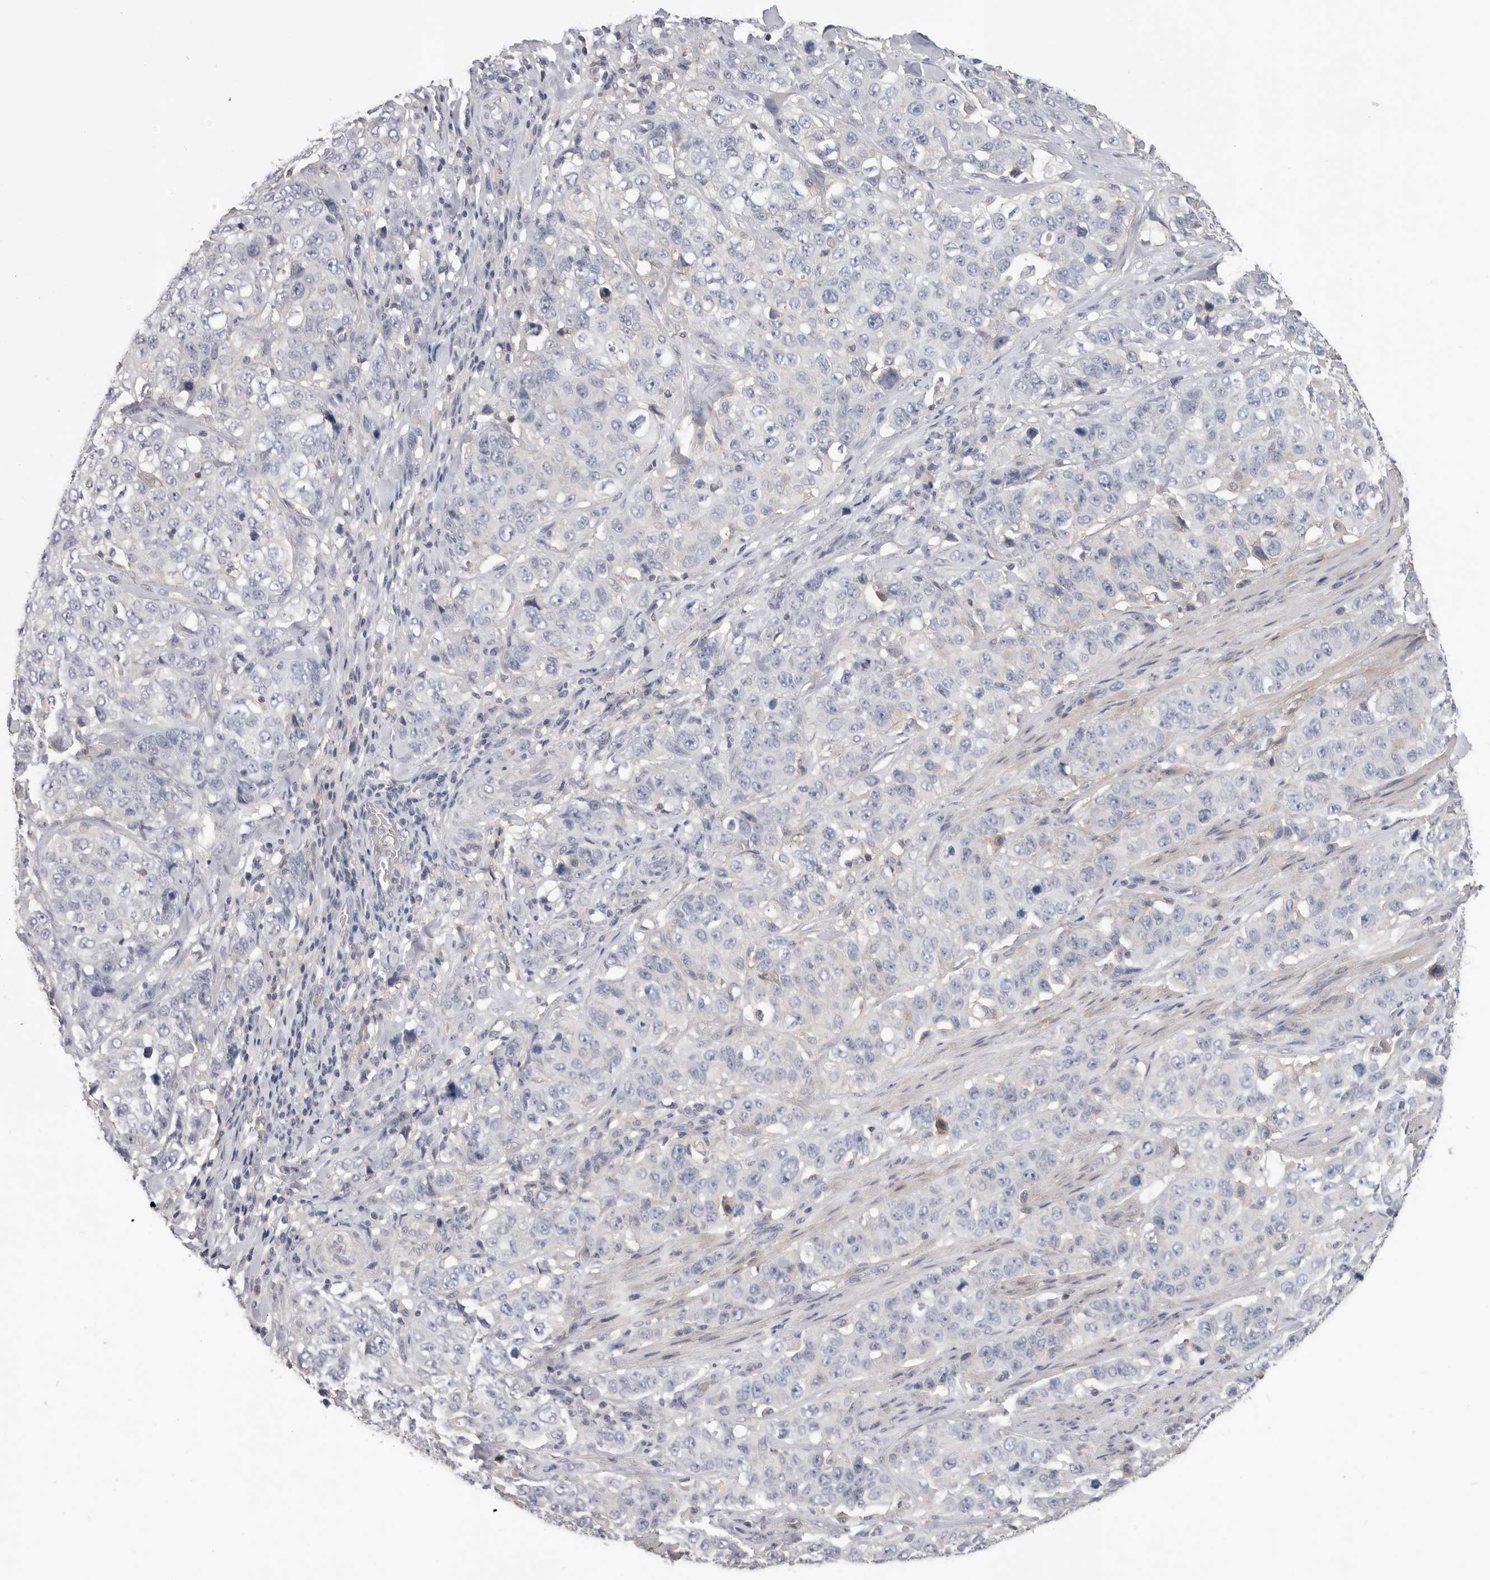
{"staining": {"intensity": "negative", "quantity": "none", "location": "none"}, "tissue": "stomach cancer", "cell_type": "Tumor cells", "image_type": "cancer", "snomed": [{"axis": "morphology", "description": "Adenocarcinoma, NOS"}, {"axis": "topography", "description": "Stomach"}], "caption": "Tumor cells are negative for protein expression in human stomach cancer. (Immunohistochemistry (ihc), brightfield microscopy, high magnification).", "gene": "WDTC1", "patient": {"sex": "male", "age": 48}}